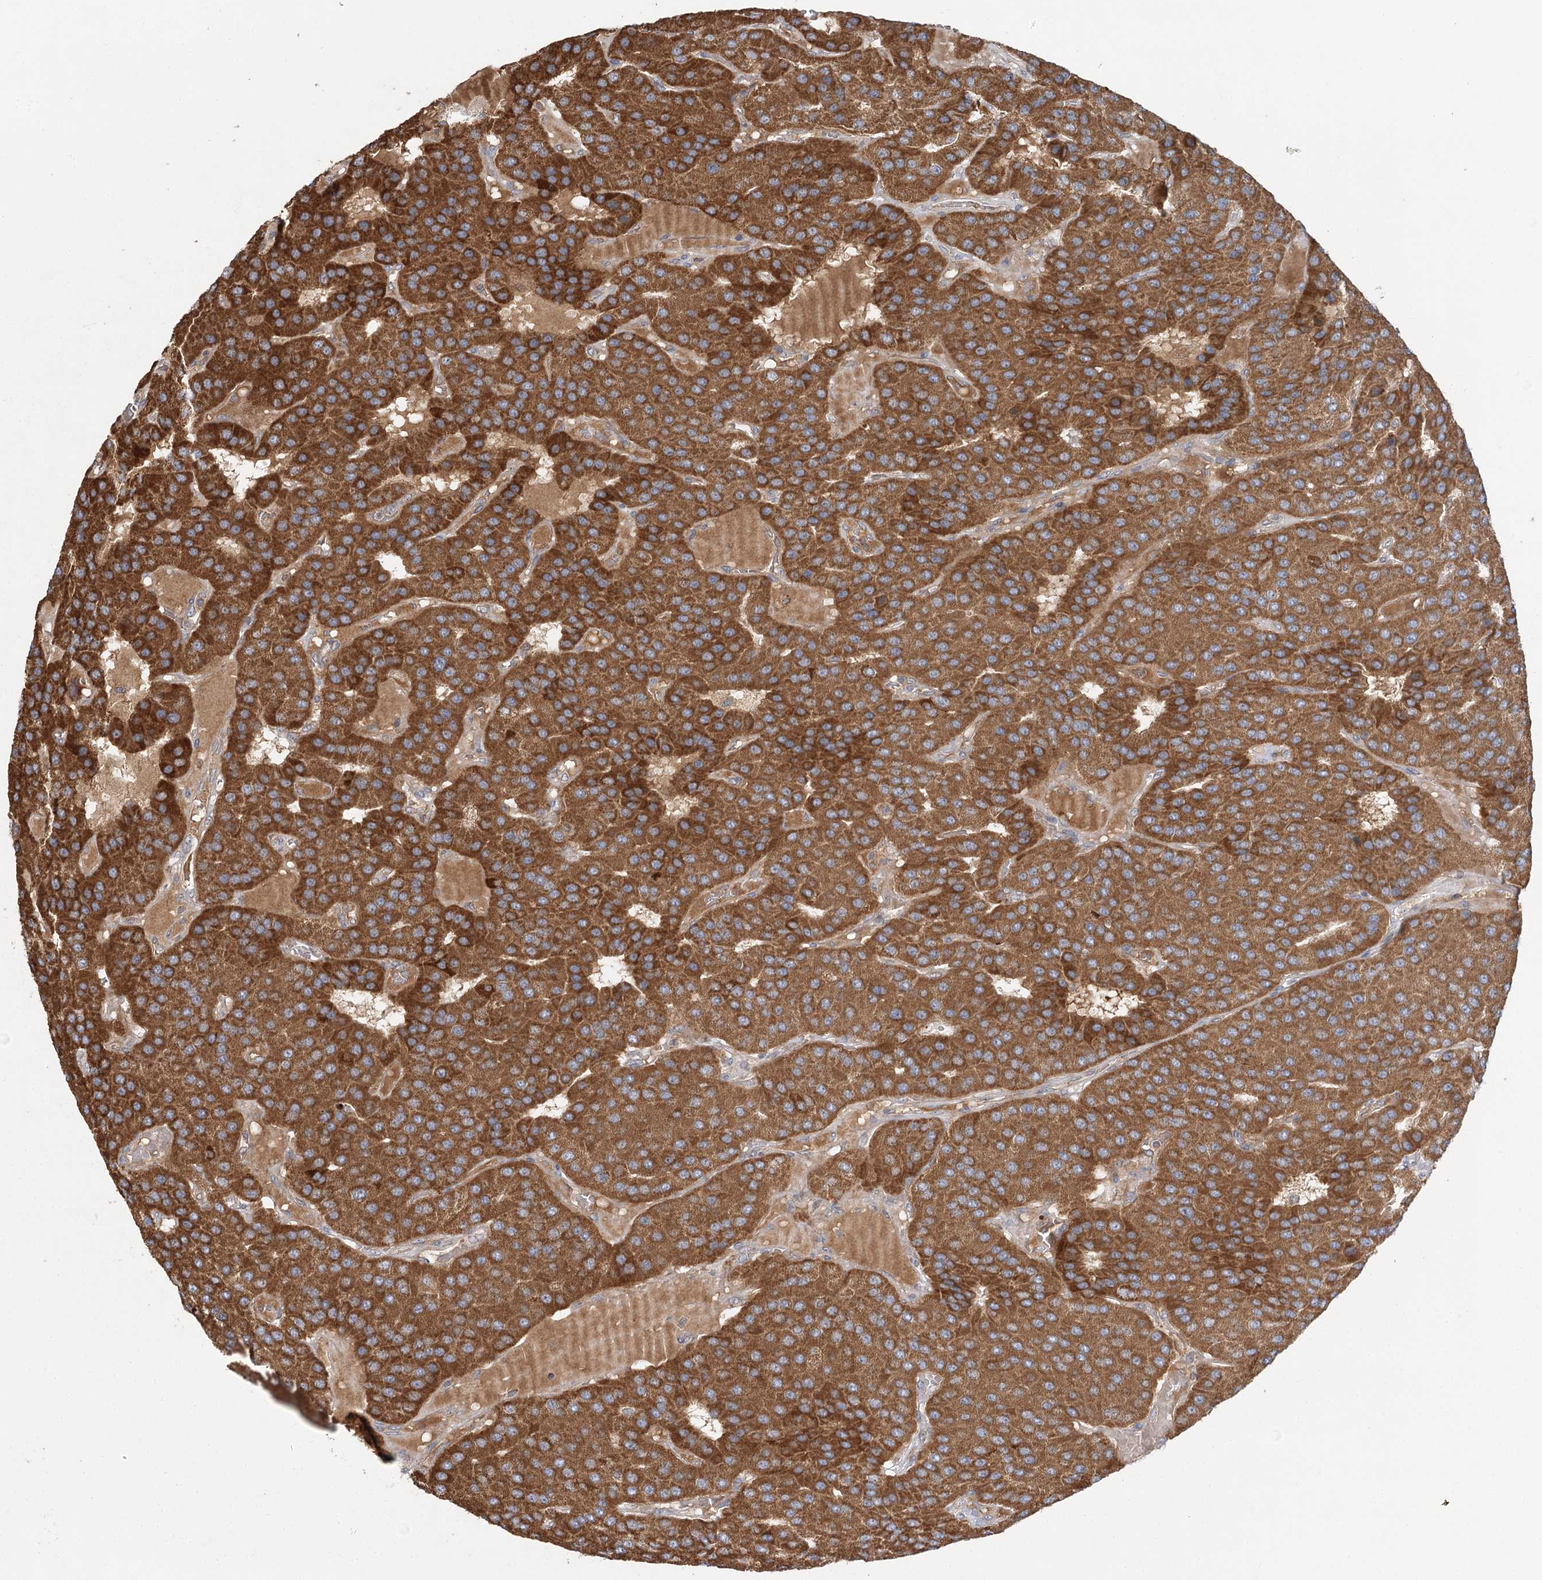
{"staining": {"intensity": "strong", "quantity": ">75%", "location": "cytoplasmic/membranous"}, "tissue": "parathyroid gland", "cell_type": "Glandular cells", "image_type": "normal", "snomed": [{"axis": "morphology", "description": "Normal tissue, NOS"}, {"axis": "morphology", "description": "Adenoma, NOS"}, {"axis": "topography", "description": "Parathyroid gland"}], "caption": "The micrograph displays a brown stain indicating the presence of a protein in the cytoplasmic/membranous of glandular cells in parathyroid gland. (brown staining indicates protein expression, while blue staining denotes nuclei).", "gene": "ENSG00000273217", "patient": {"sex": "female", "age": 86}}